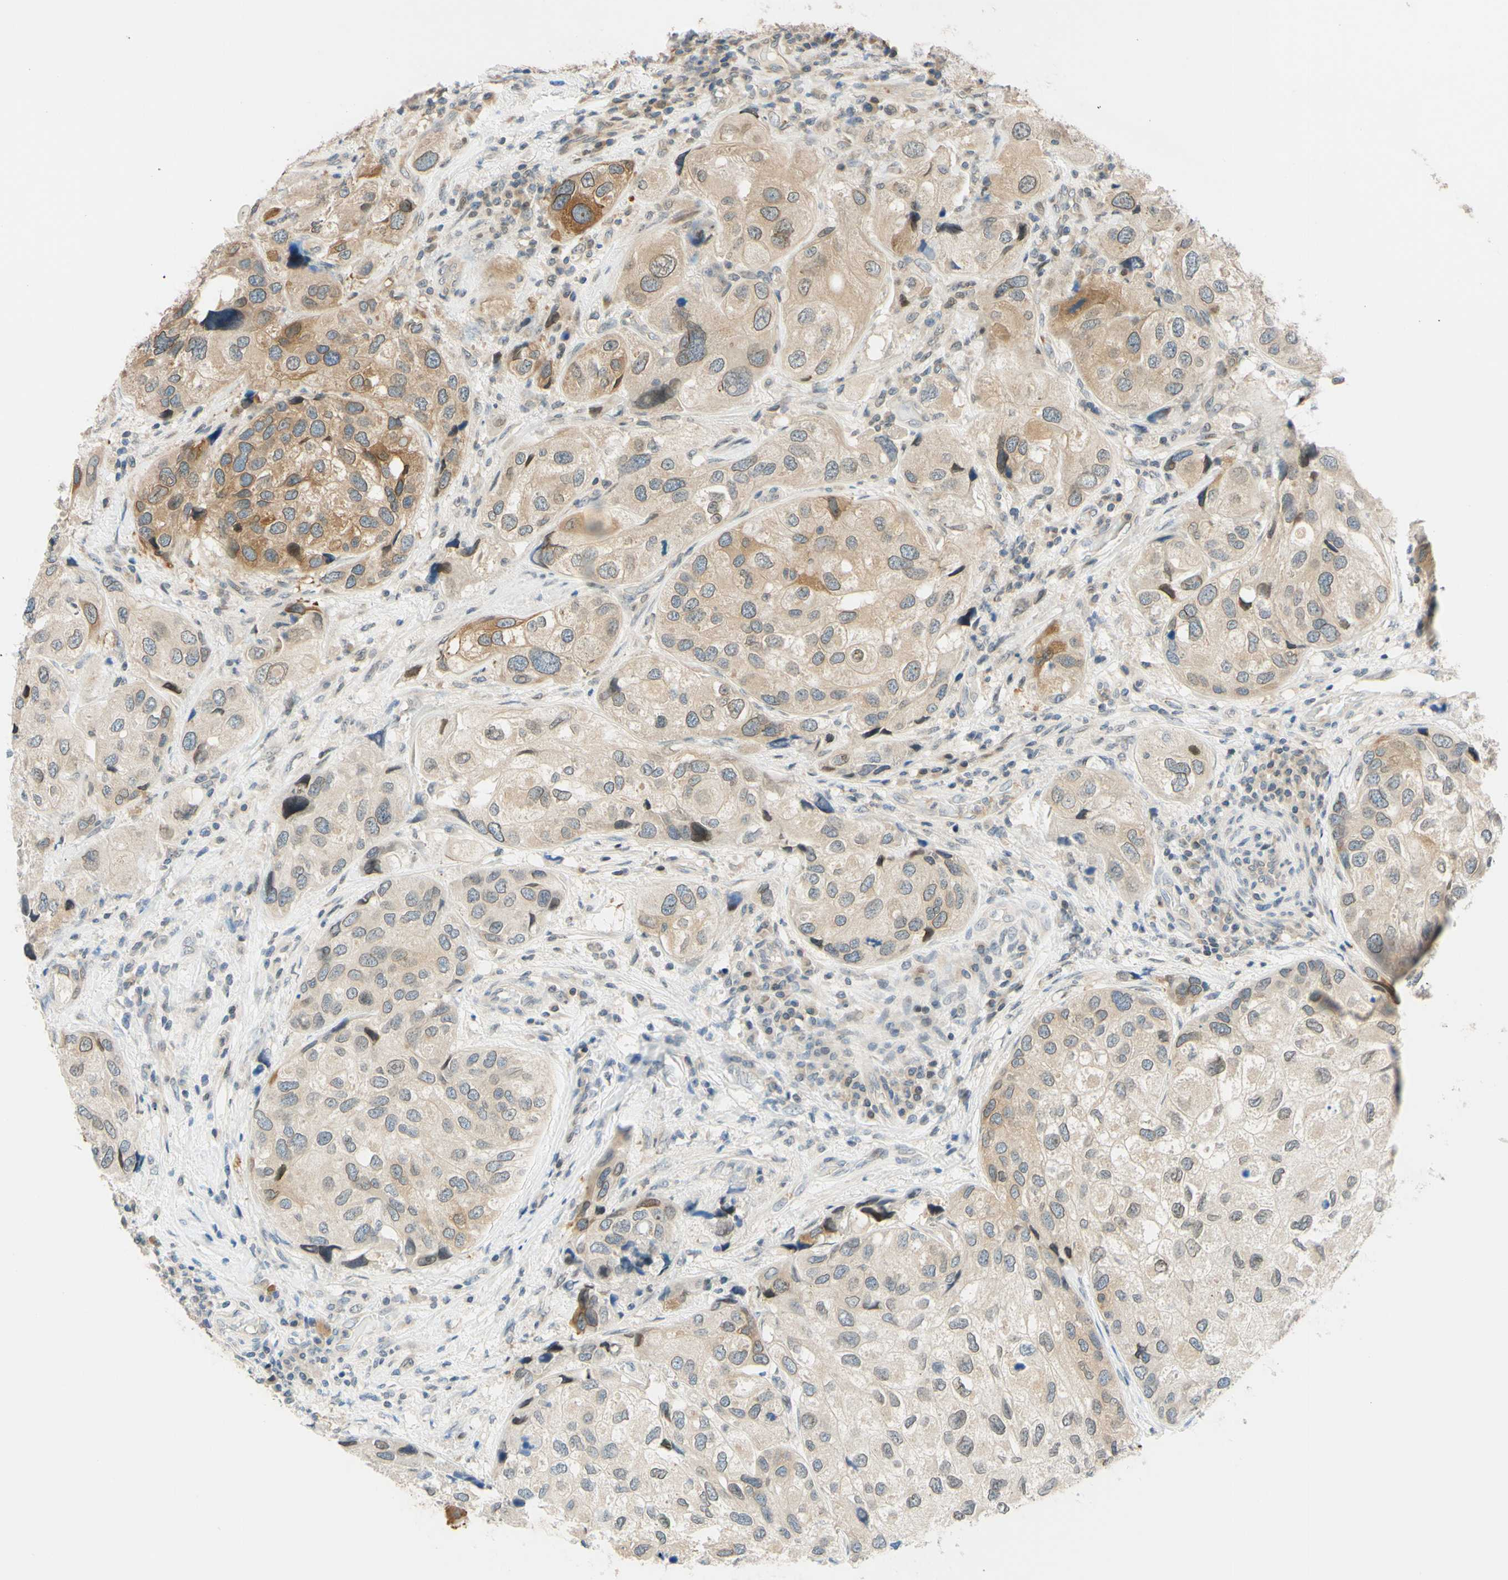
{"staining": {"intensity": "weak", "quantity": "25%-75%", "location": "cytoplasmic/membranous"}, "tissue": "urothelial cancer", "cell_type": "Tumor cells", "image_type": "cancer", "snomed": [{"axis": "morphology", "description": "Urothelial carcinoma, High grade"}, {"axis": "topography", "description": "Urinary bladder"}], "caption": "This micrograph exhibits immunohistochemistry staining of urothelial cancer, with low weak cytoplasmic/membranous staining in approximately 25%-75% of tumor cells.", "gene": "C2CD2L", "patient": {"sex": "female", "age": 64}}